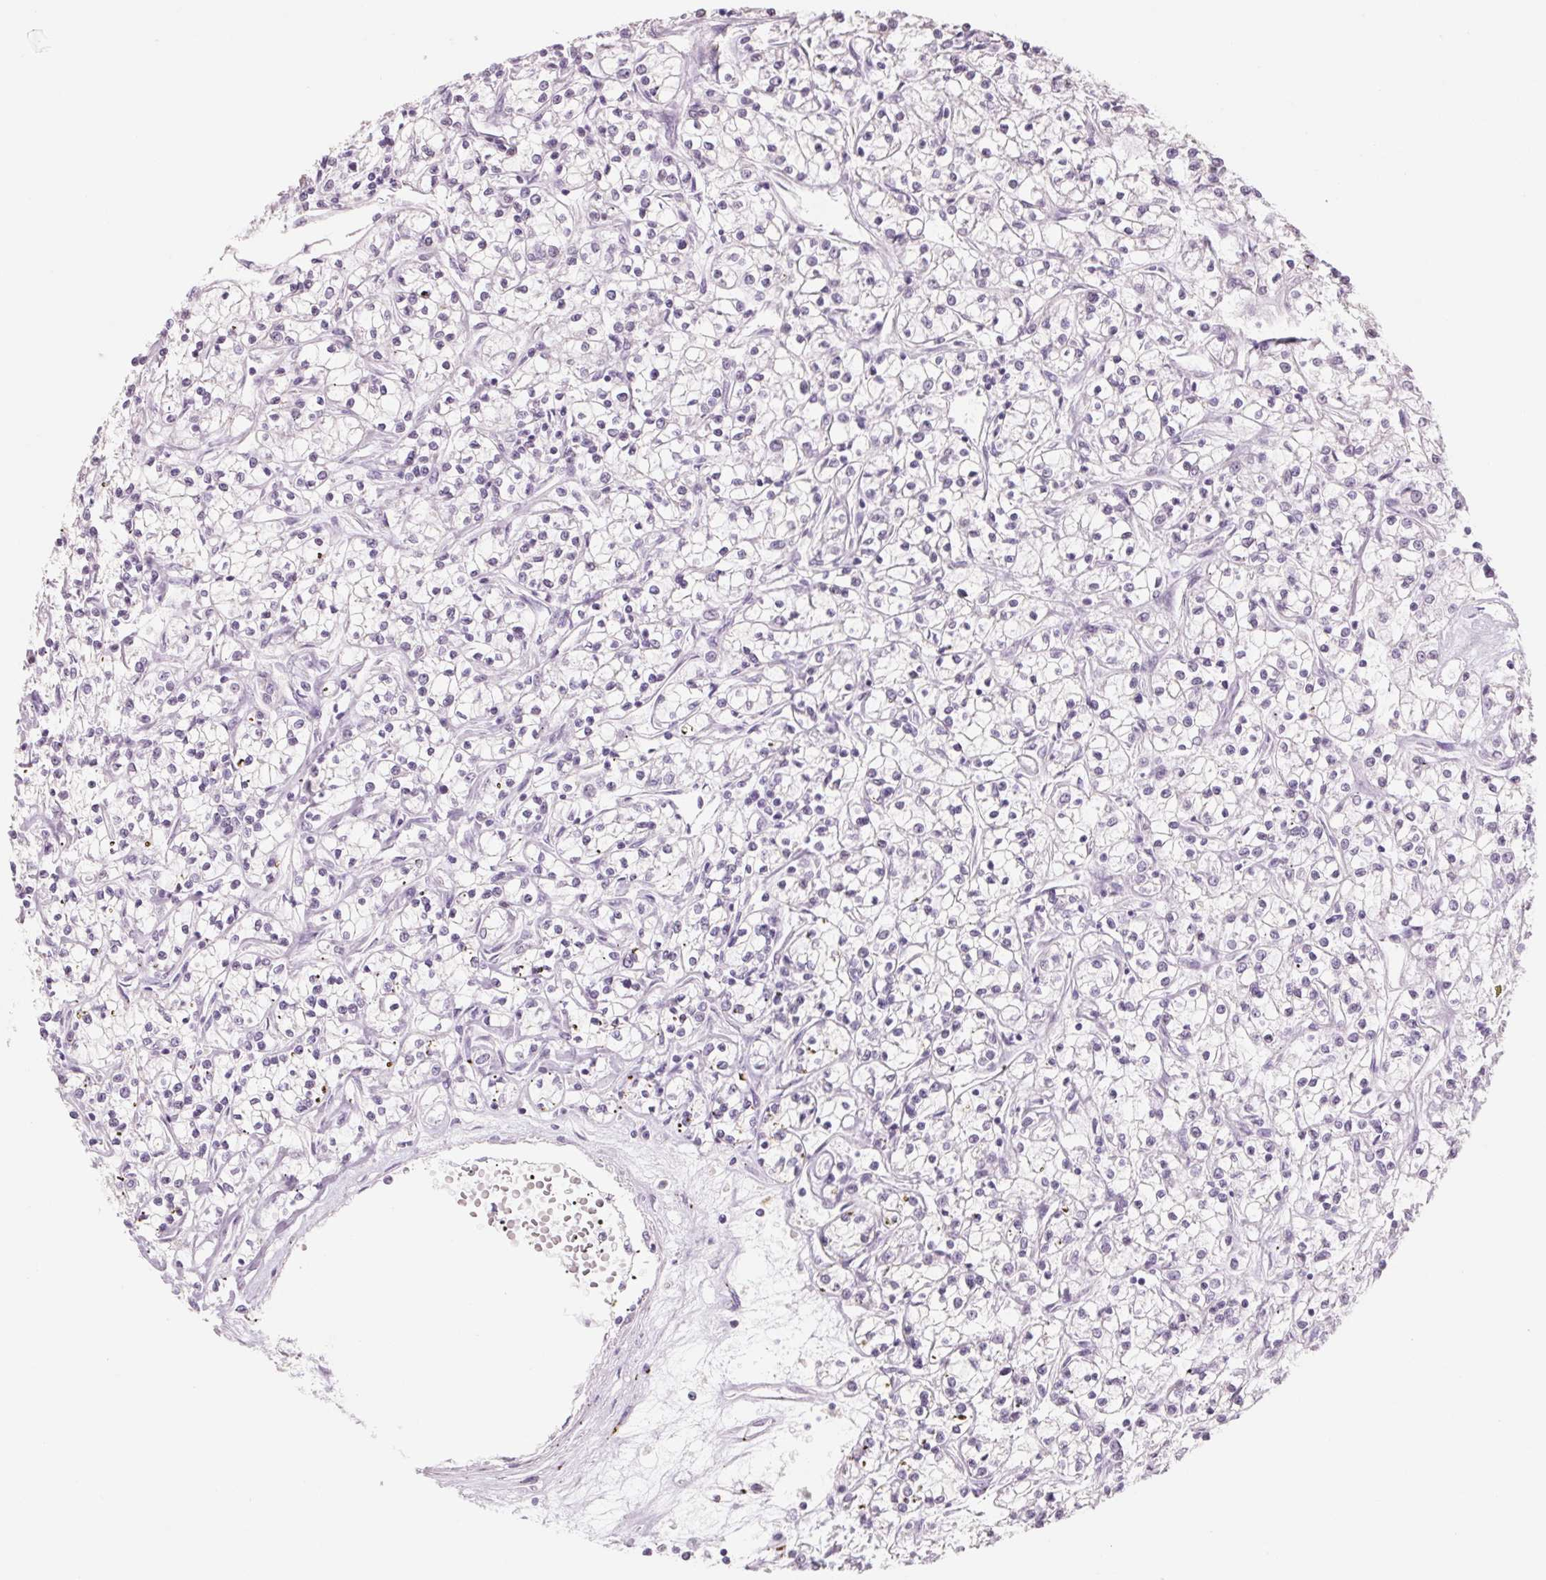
{"staining": {"intensity": "negative", "quantity": "none", "location": "none"}, "tissue": "renal cancer", "cell_type": "Tumor cells", "image_type": "cancer", "snomed": [{"axis": "morphology", "description": "Adenocarcinoma, NOS"}, {"axis": "topography", "description": "Kidney"}], "caption": "DAB immunohistochemical staining of renal cancer (adenocarcinoma) displays no significant expression in tumor cells.", "gene": "POU1F1", "patient": {"sex": "female", "age": 59}}